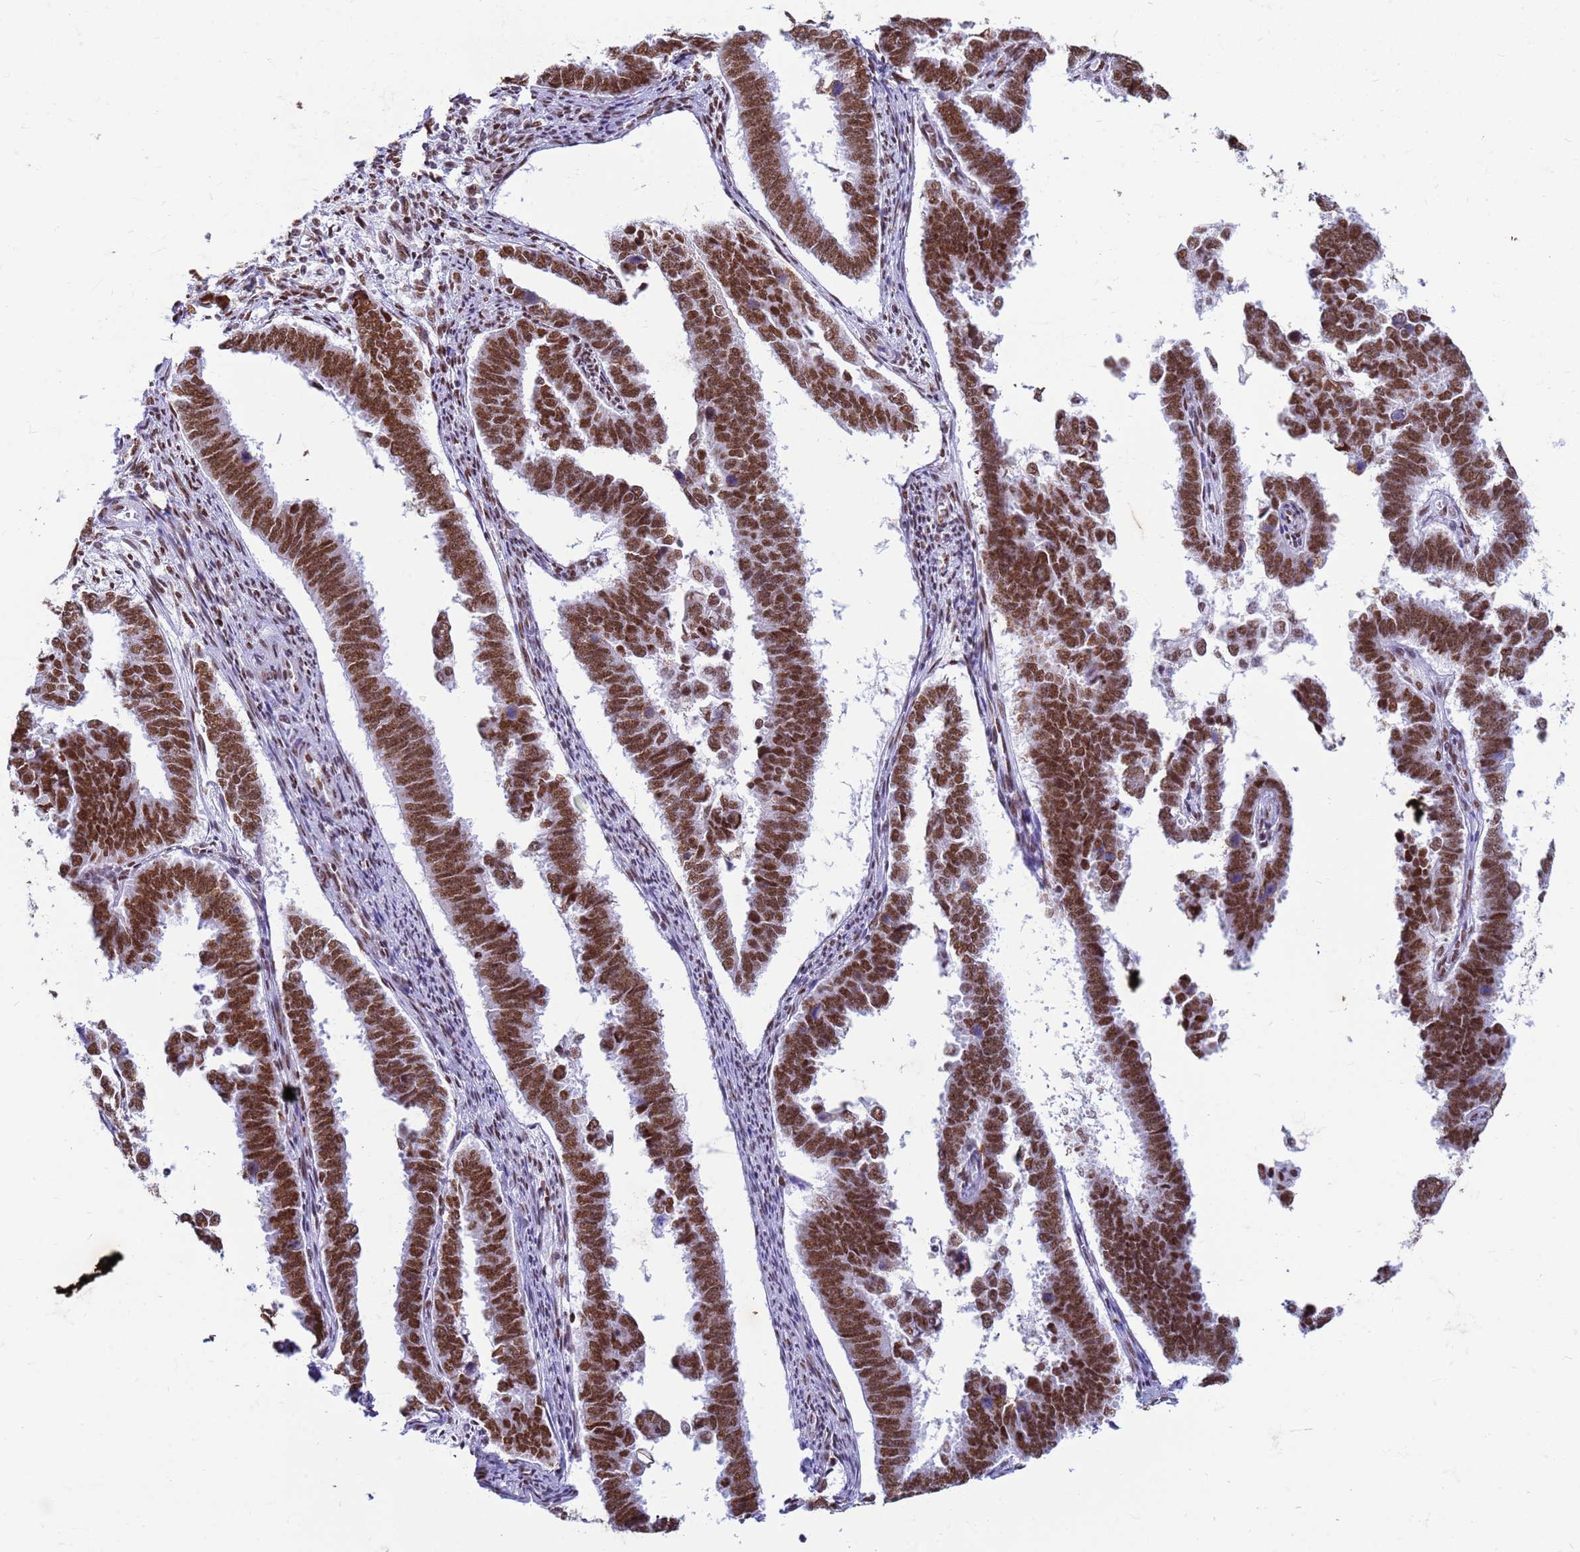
{"staining": {"intensity": "strong", "quantity": ">75%", "location": "nuclear"}, "tissue": "endometrial cancer", "cell_type": "Tumor cells", "image_type": "cancer", "snomed": [{"axis": "morphology", "description": "Adenocarcinoma, NOS"}, {"axis": "topography", "description": "Endometrium"}], "caption": "Immunohistochemical staining of adenocarcinoma (endometrial) exhibits high levels of strong nuclear protein expression in approximately >75% of tumor cells.", "gene": "FAM170B", "patient": {"sex": "female", "age": 75}}